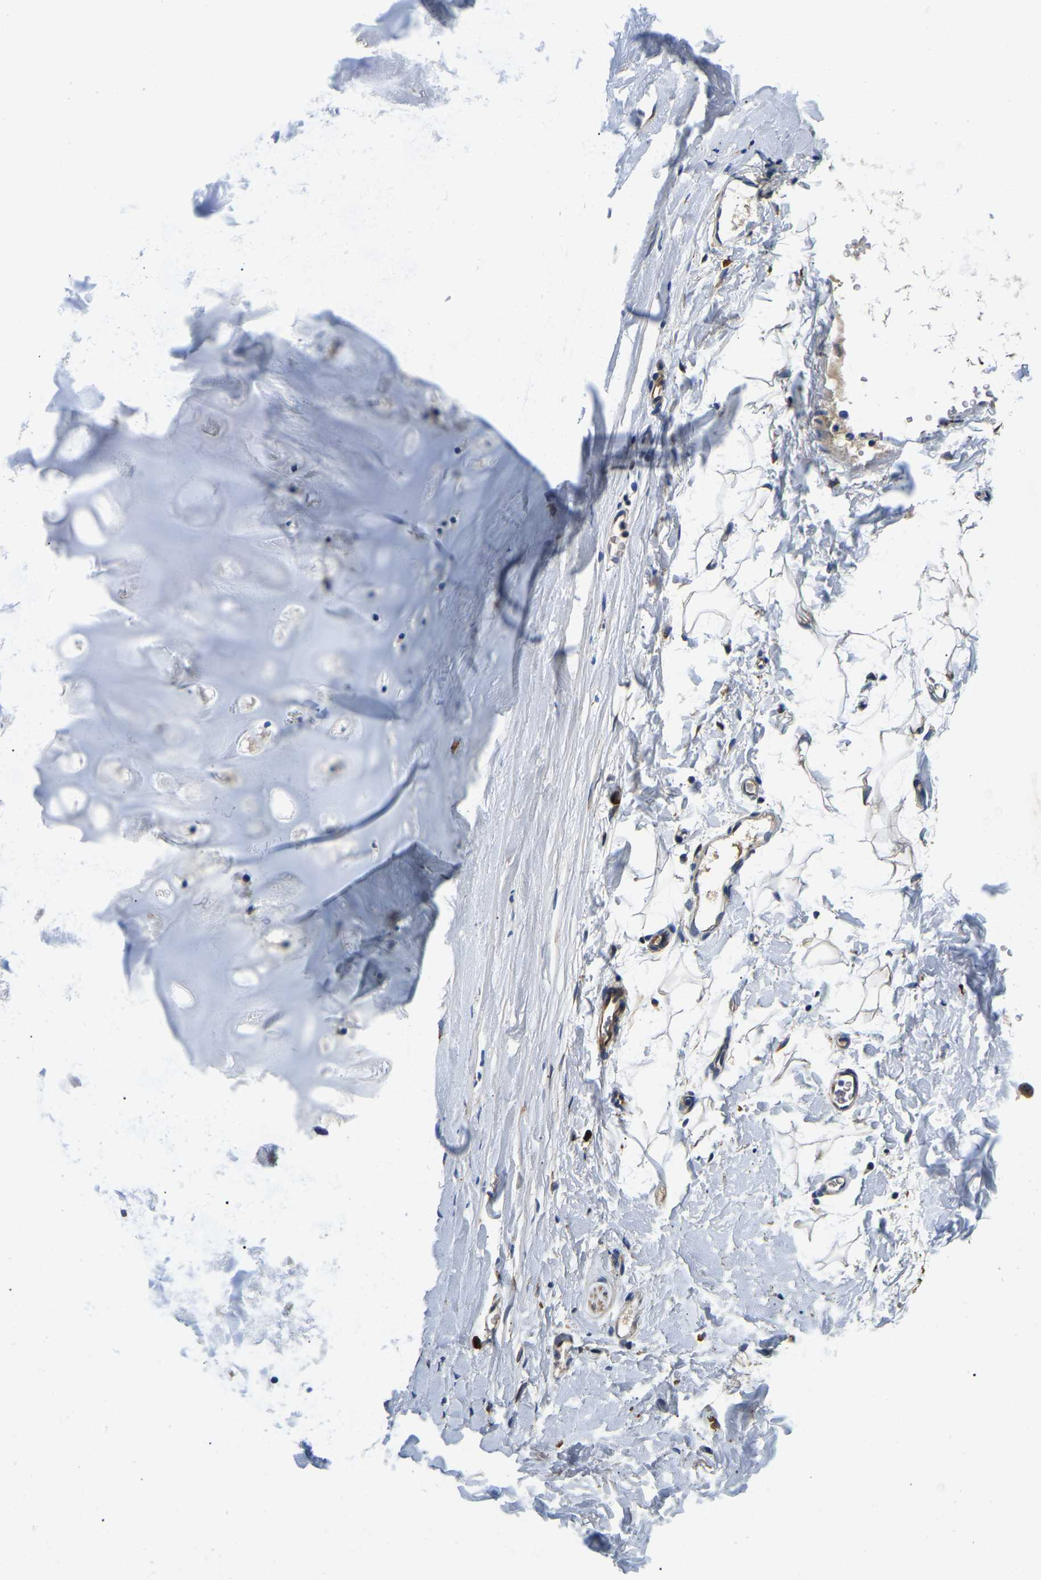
{"staining": {"intensity": "negative", "quantity": "none", "location": "none"}, "tissue": "adipose tissue", "cell_type": "Adipocytes", "image_type": "normal", "snomed": [{"axis": "morphology", "description": "Normal tissue, NOS"}, {"axis": "topography", "description": "Cartilage tissue"}, {"axis": "topography", "description": "Bronchus"}], "caption": "There is no significant staining in adipocytes of adipose tissue. (DAB immunohistochemistry (IHC) visualized using brightfield microscopy, high magnification).", "gene": "DUSP8", "patient": {"sex": "female", "age": 53}}